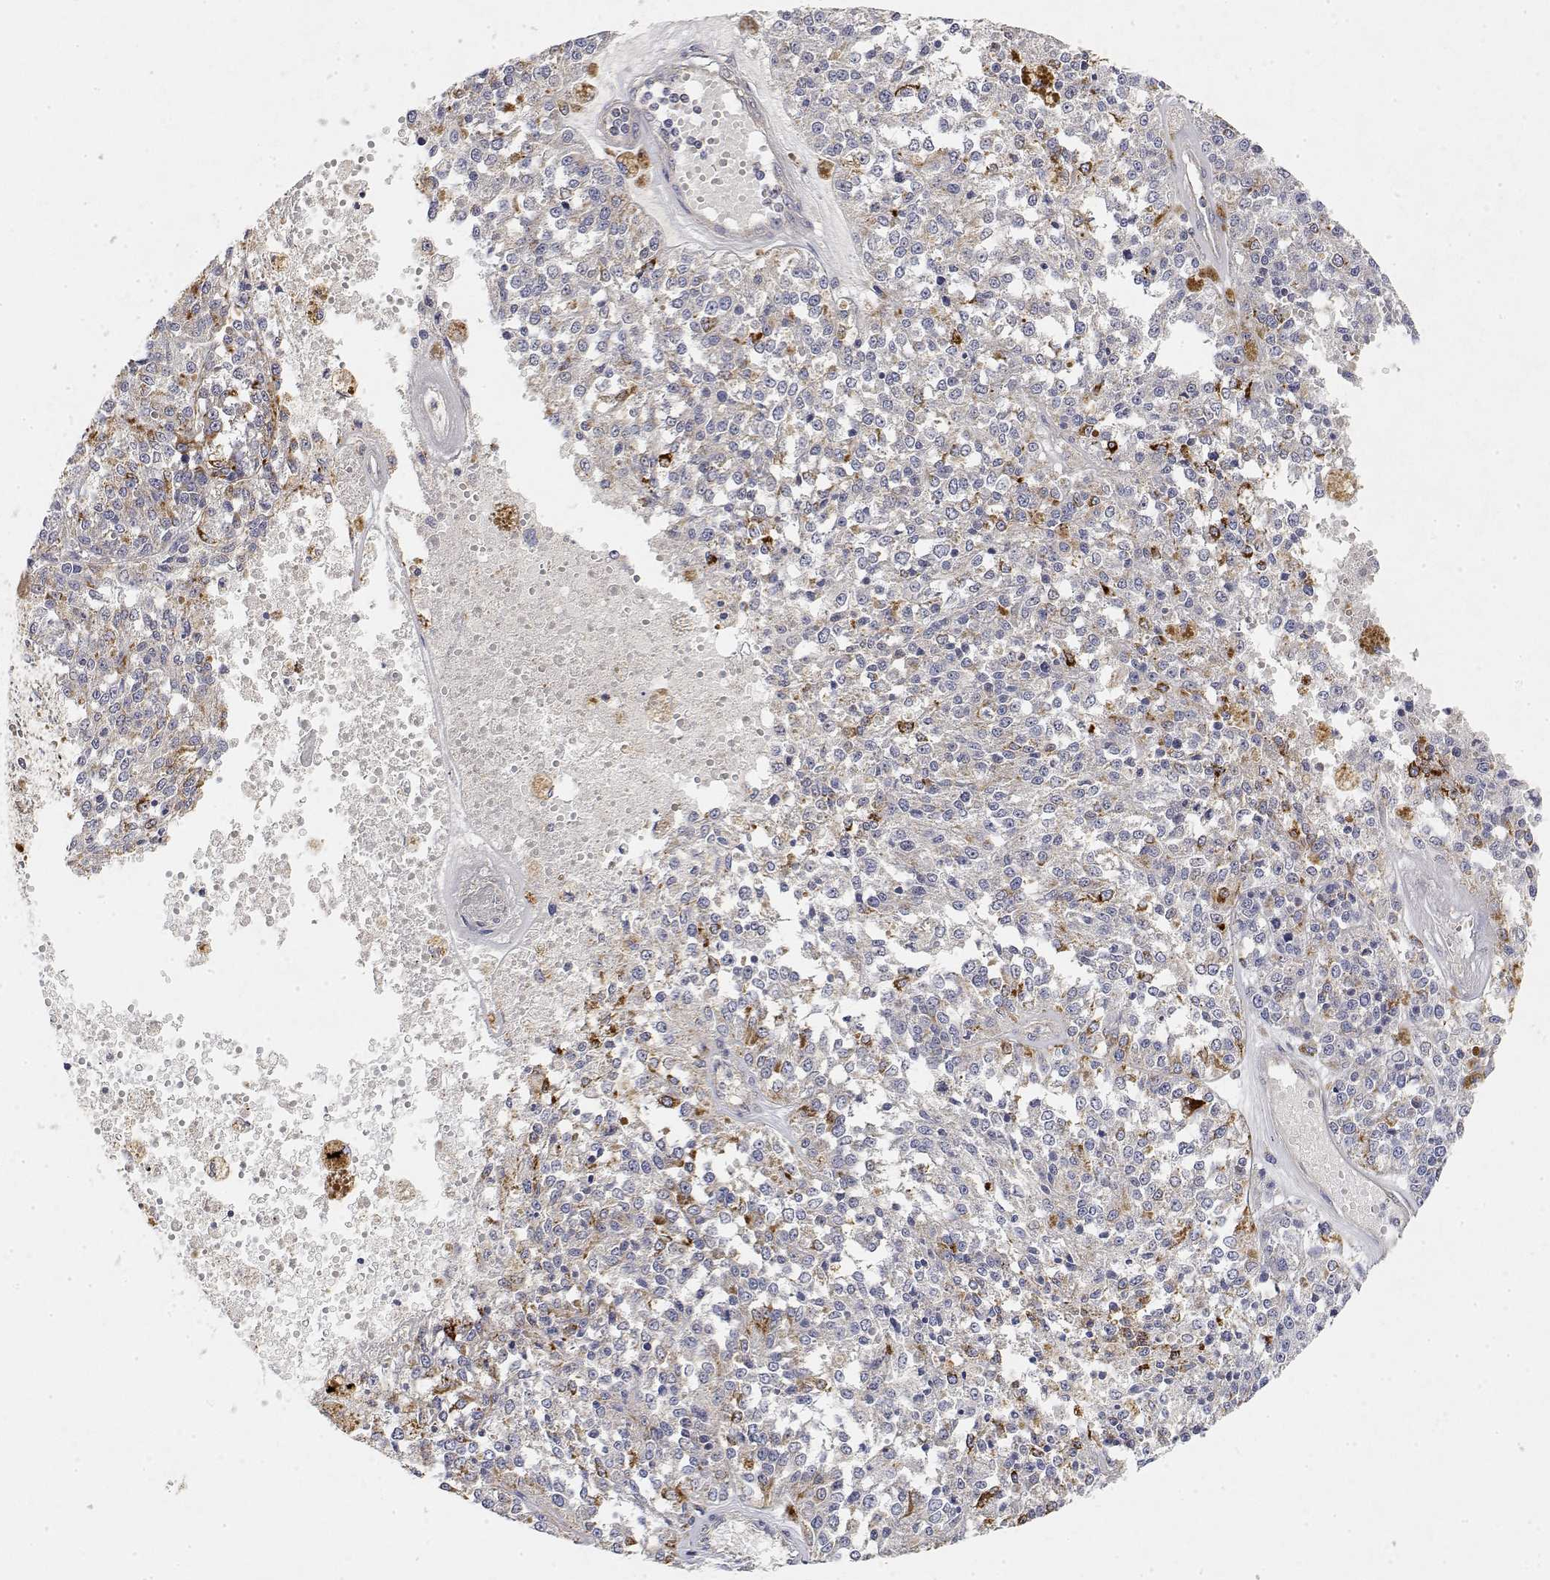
{"staining": {"intensity": "negative", "quantity": "none", "location": "none"}, "tissue": "melanoma", "cell_type": "Tumor cells", "image_type": "cancer", "snomed": [{"axis": "morphology", "description": "Malignant melanoma, Metastatic site"}, {"axis": "topography", "description": "Lymph node"}], "caption": "Tumor cells show no significant protein staining in malignant melanoma (metastatic site). (Immunohistochemistry, brightfield microscopy, high magnification).", "gene": "LONRF3", "patient": {"sex": "female", "age": 64}}